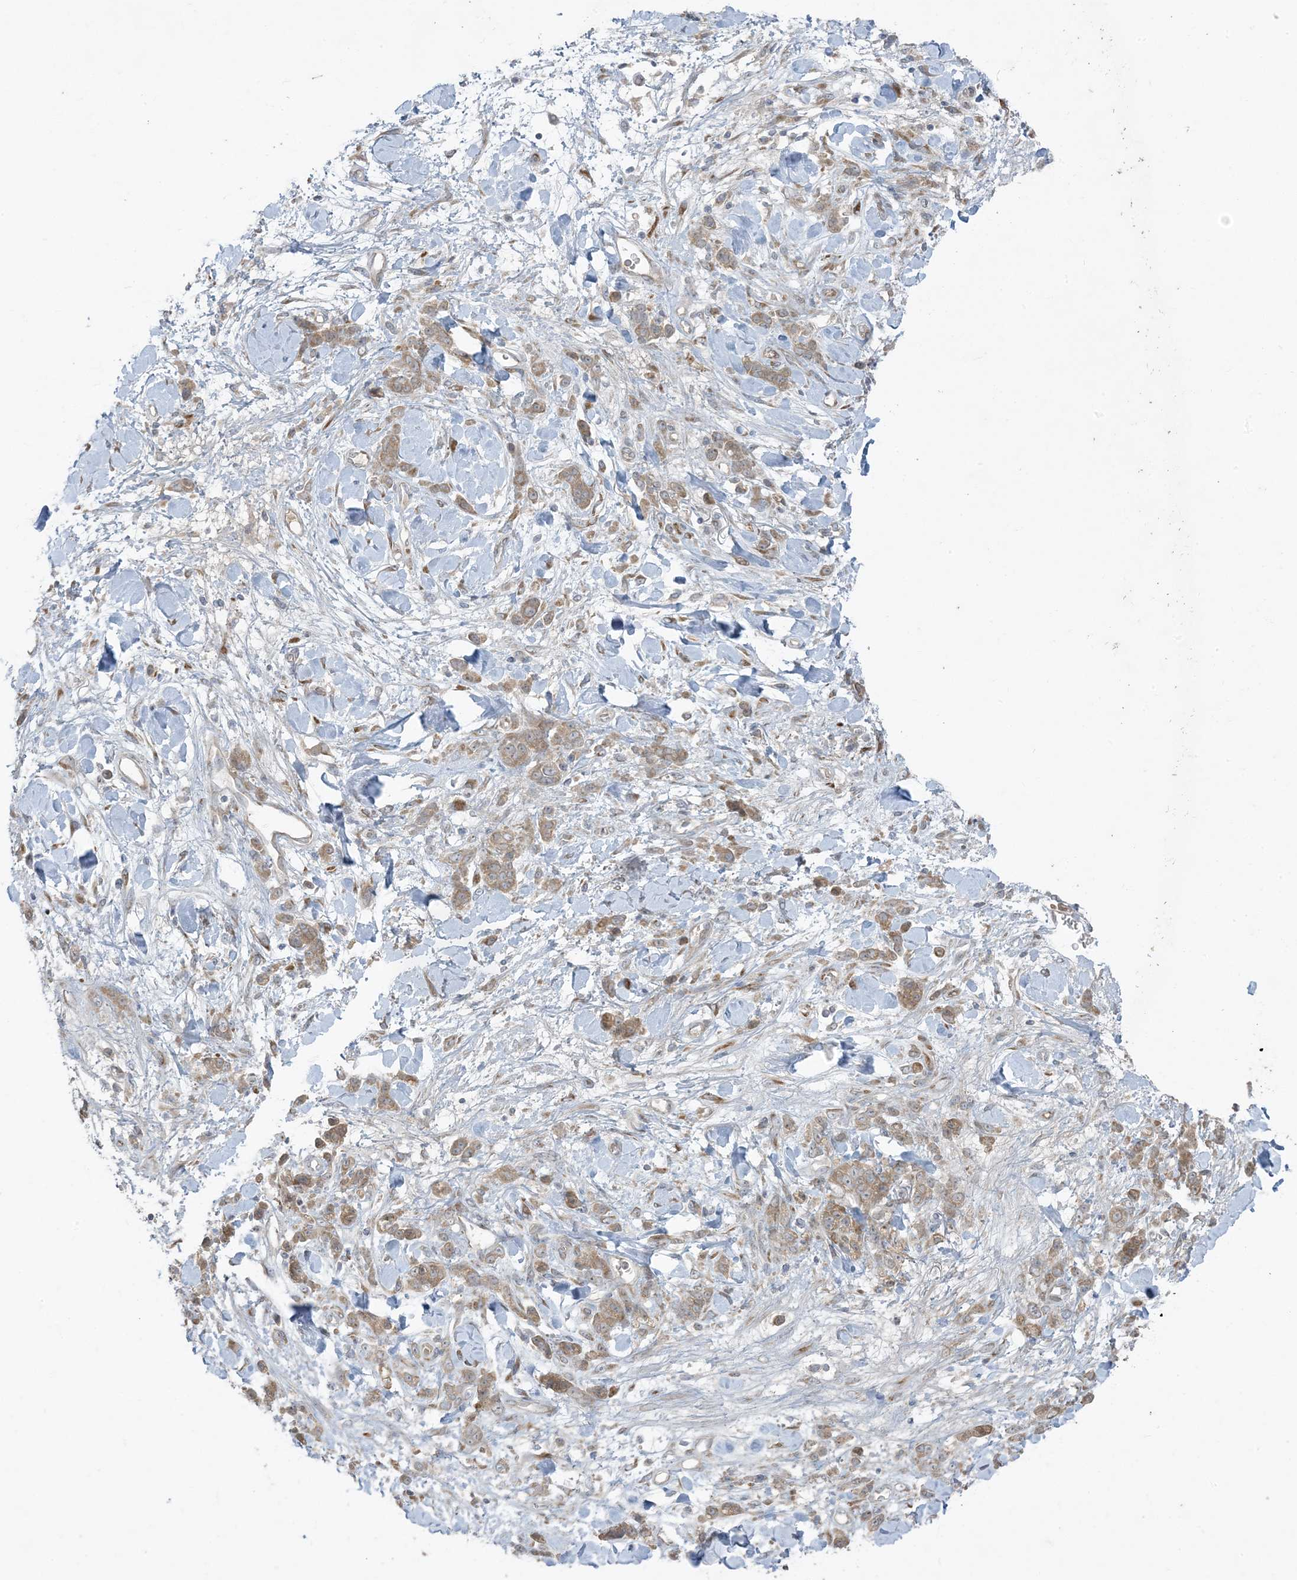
{"staining": {"intensity": "moderate", "quantity": ">75%", "location": "cytoplasmic/membranous"}, "tissue": "stomach cancer", "cell_type": "Tumor cells", "image_type": "cancer", "snomed": [{"axis": "morphology", "description": "Normal tissue, NOS"}, {"axis": "morphology", "description": "Adenocarcinoma, NOS"}, {"axis": "topography", "description": "Stomach"}], "caption": "A medium amount of moderate cytoplasmic/membranous positivity is identified in approximately >75% of tumor cells in stomach cancer (adenocarcinoma) tissue.", "gene": "ZNF263", "patient": {"sex": "male", "age": 82}}